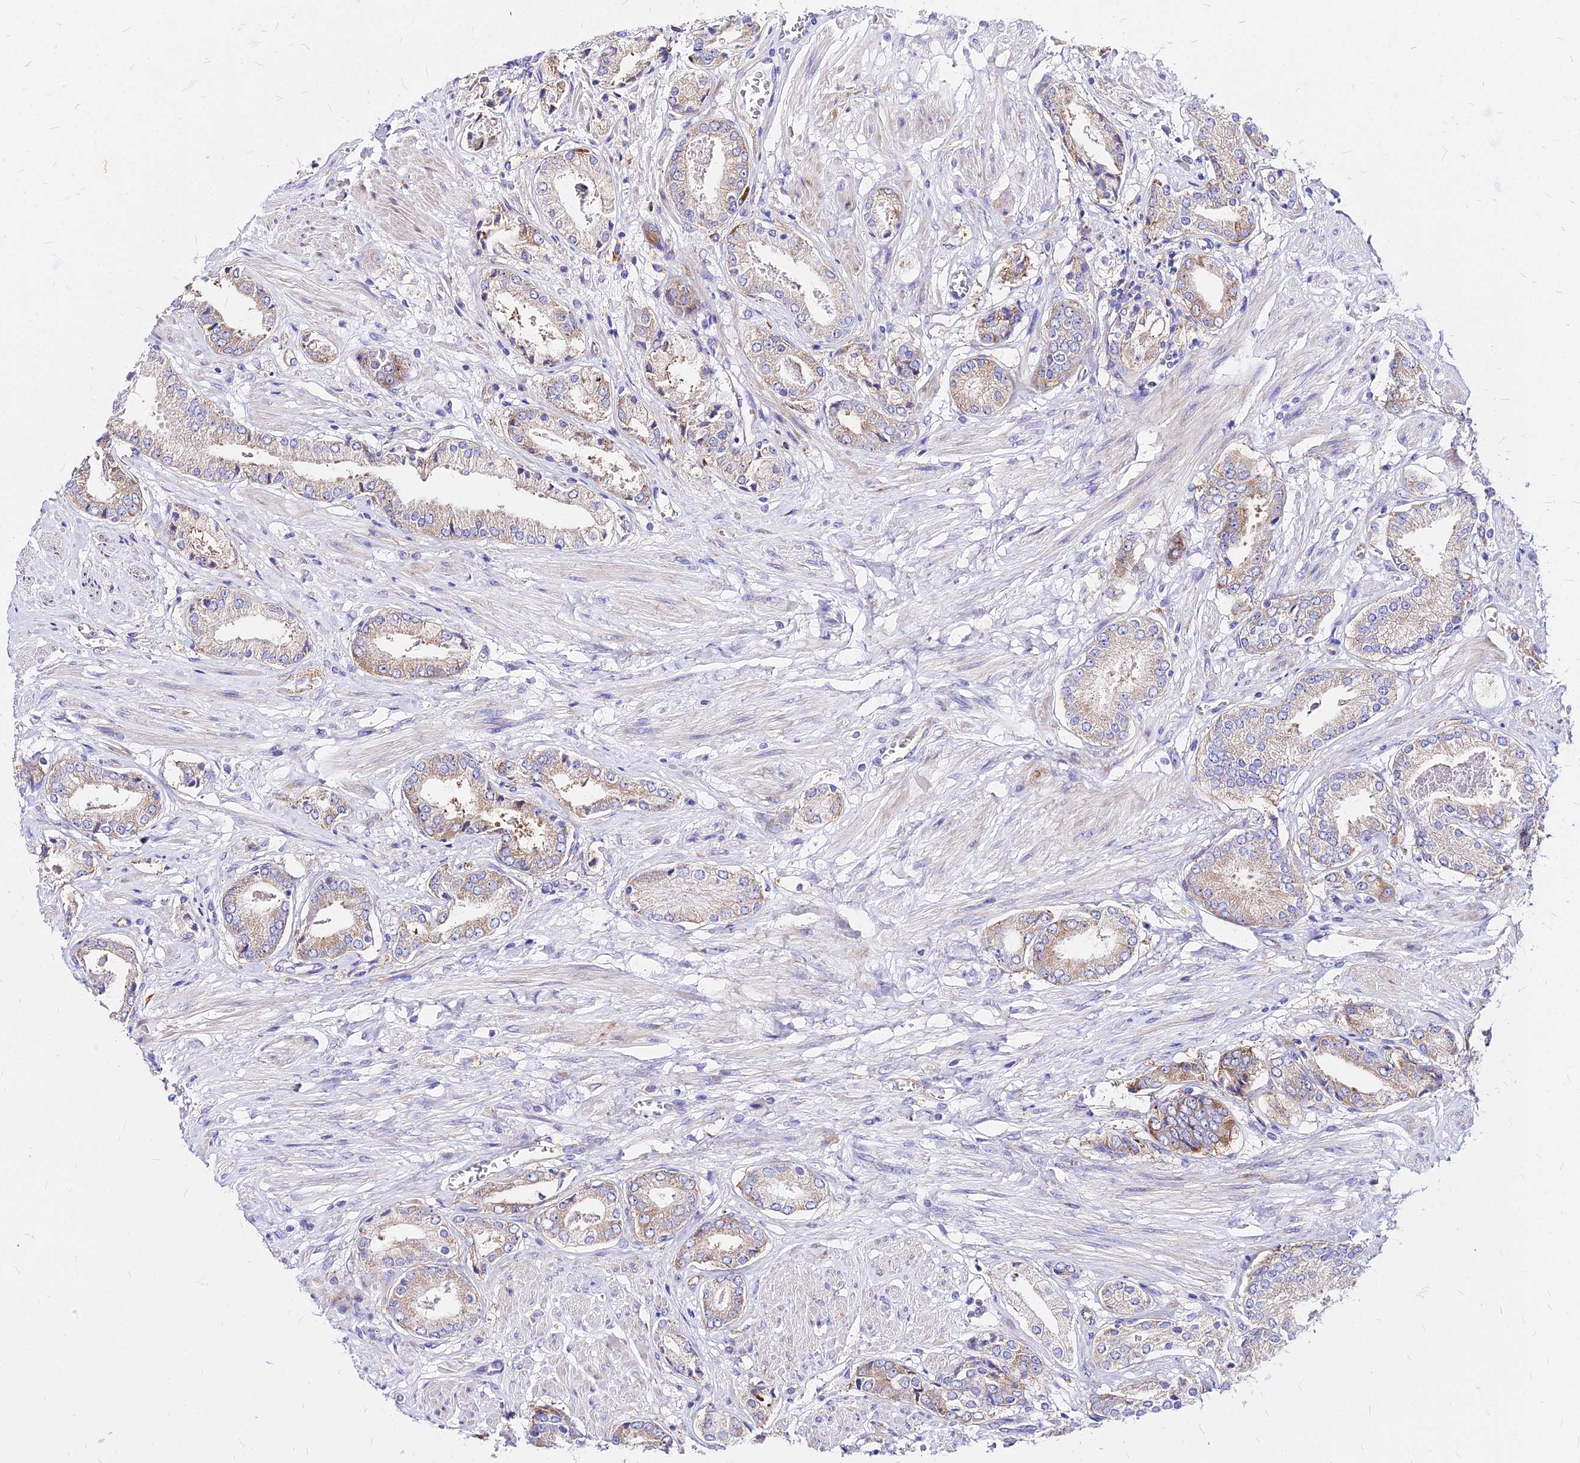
{"staining": {"intensity": "weak", "quantity": "25%-75%", "location": "cytoplasmic/membranous"}, "tissue": "prostate cancer", "cell_type": "Tumor cells", "image_type": "cancer", "snomed": [{"axis": "morphology", "description": "Adenocarcinoma, High grade"}, {"axis": "topography", "description": "Prostate and seminal vesicle, NOS"}], "caption": "DAB (3,3'-diaminobenzidine) immunohistochemical staining of prostate cancer (adenocarcinoma (high-grade)) exhibits weak cytoplasmic/membranous protein expression in approximately 25%-75% of tumor cells. (DAB (3,3'-diaminobenzidine) IHC, brown staining for protein, blue staining for nuclei).", "gene": "RPL19", "patient": {"sex": "male", "age": 64}}